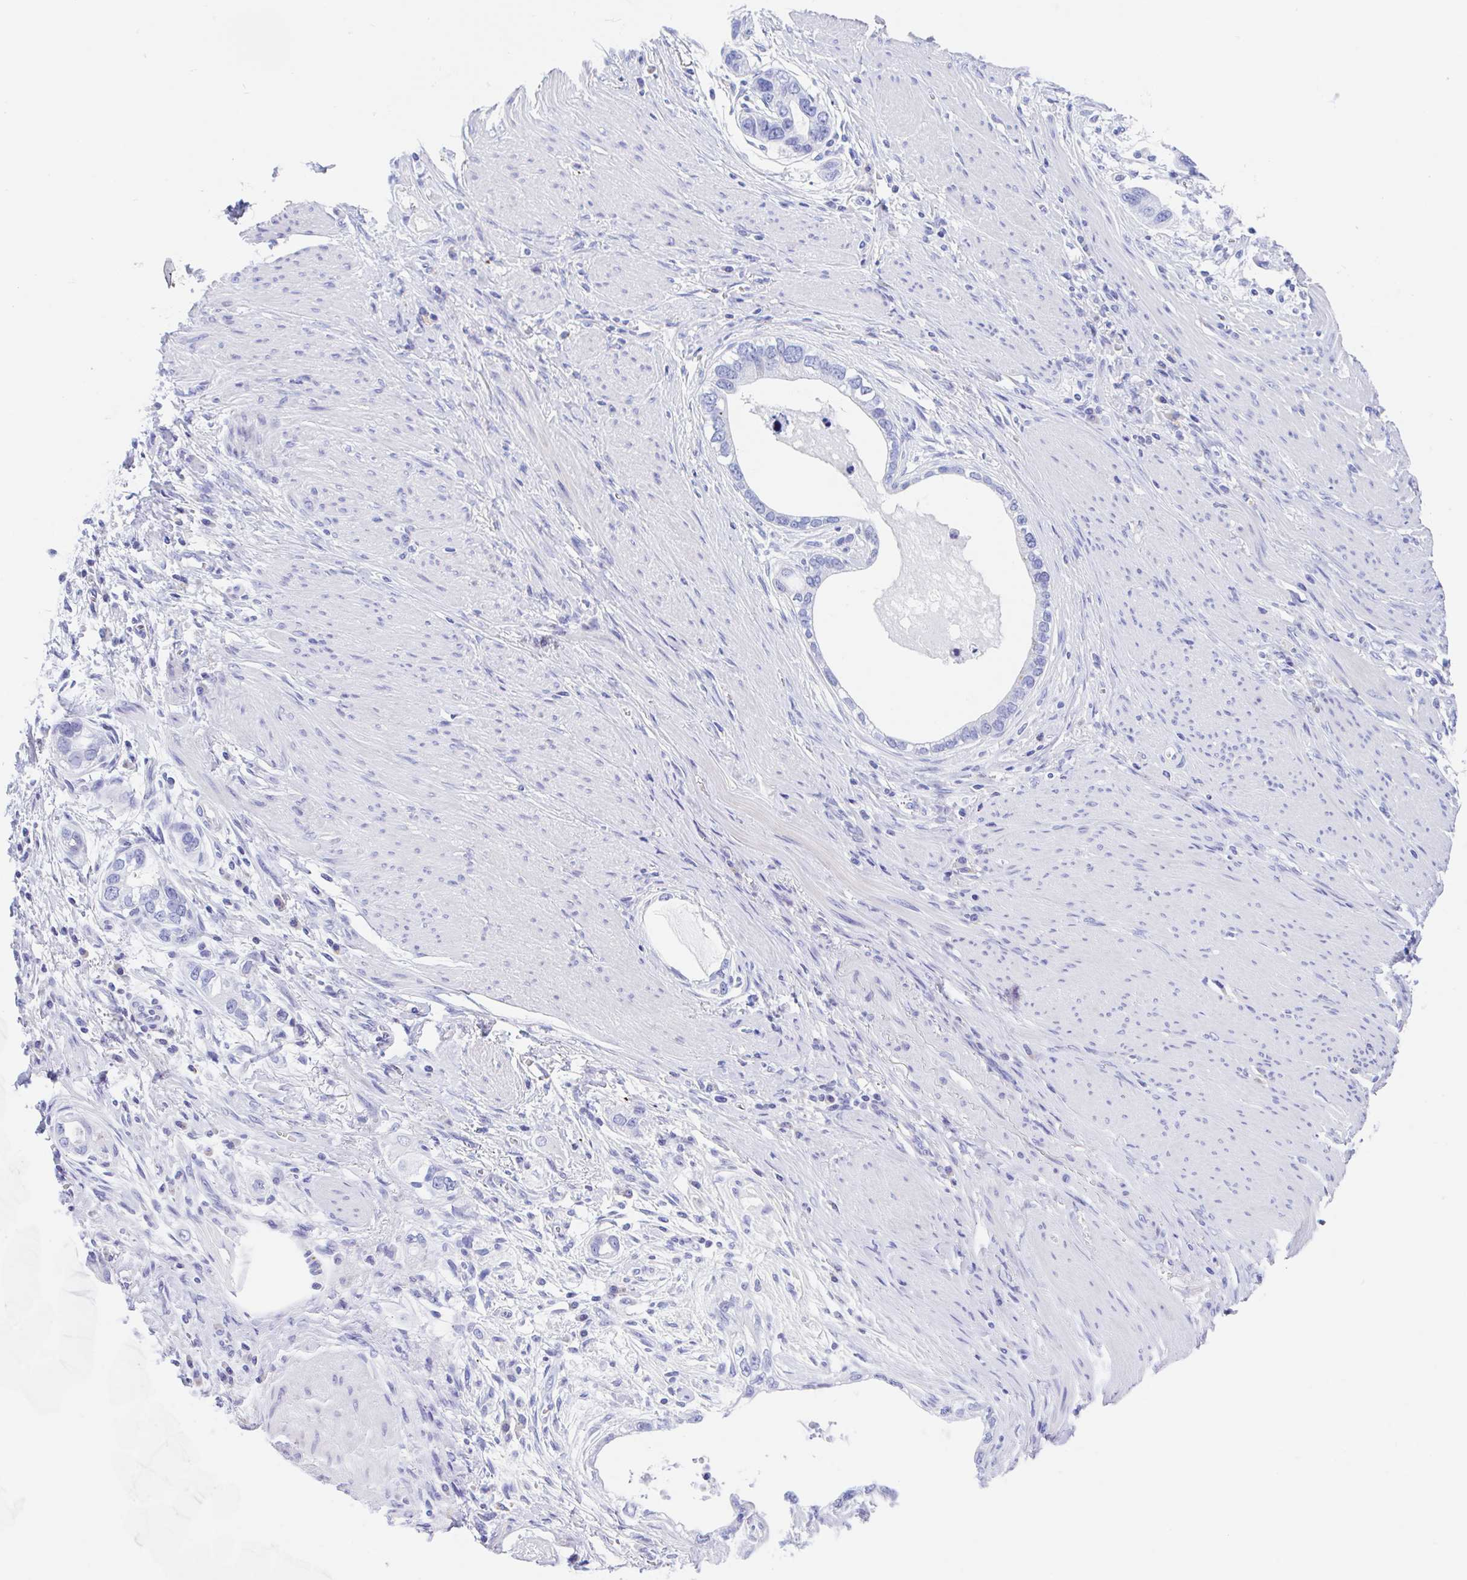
{"staining": {"intensity": "negative", "quantity": "none", "location": "none"}, "tissue": "stomach cancer", "cell_type": "Tumor cells", "image_type": "cancer", "snomed": [{"axis": "morphology", "description": "Adenocarcinoma, NOS"}, {"axis": "topography", "description": "Stomach, lower"}], "caption": "Immunohistochemistry of stomach cancer (adenocarcinoma) displays no staining in tumor cells.", "gene": "ANKRD9", "patient": {"sex": "female", "age": 93}}